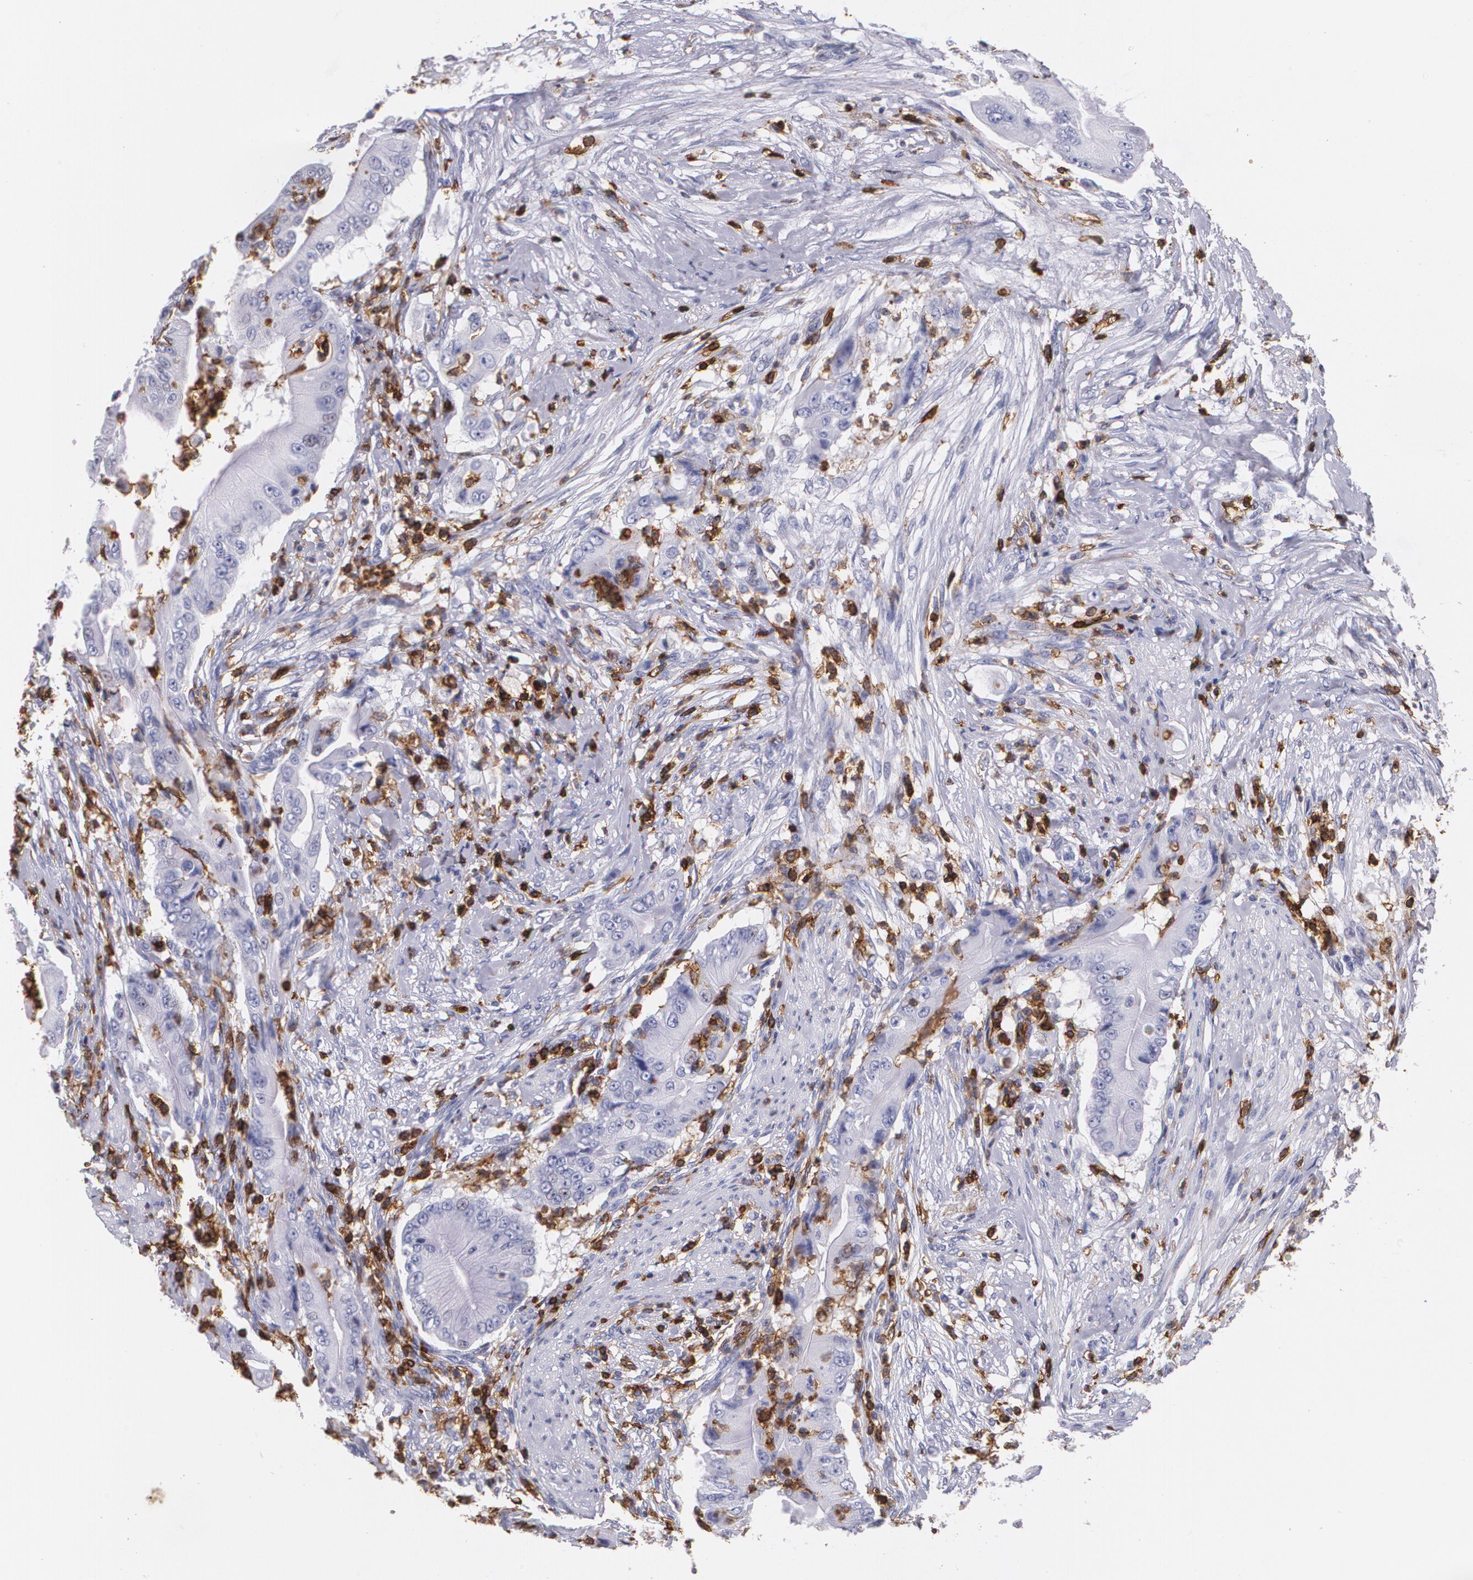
{"staining": {"intensity": "negative", "quantity": "none", "location": "none"}, "tissue": "pancreatic cancer", "cell_type": "Tumor cells", "image_type": "cancer", "snomed": [{"axis": "morphology", "description": "Adenocarcinoma, NOS"}, {"axis": "topography", "description": "Pancreas"}], "caption": "Human adenocarcinoma (pancreatic) stained for a protein using IHC reveals no expression in tumor cells.", "gene": "PTPRC", "patient": {"sex": "male", "age": 62}}